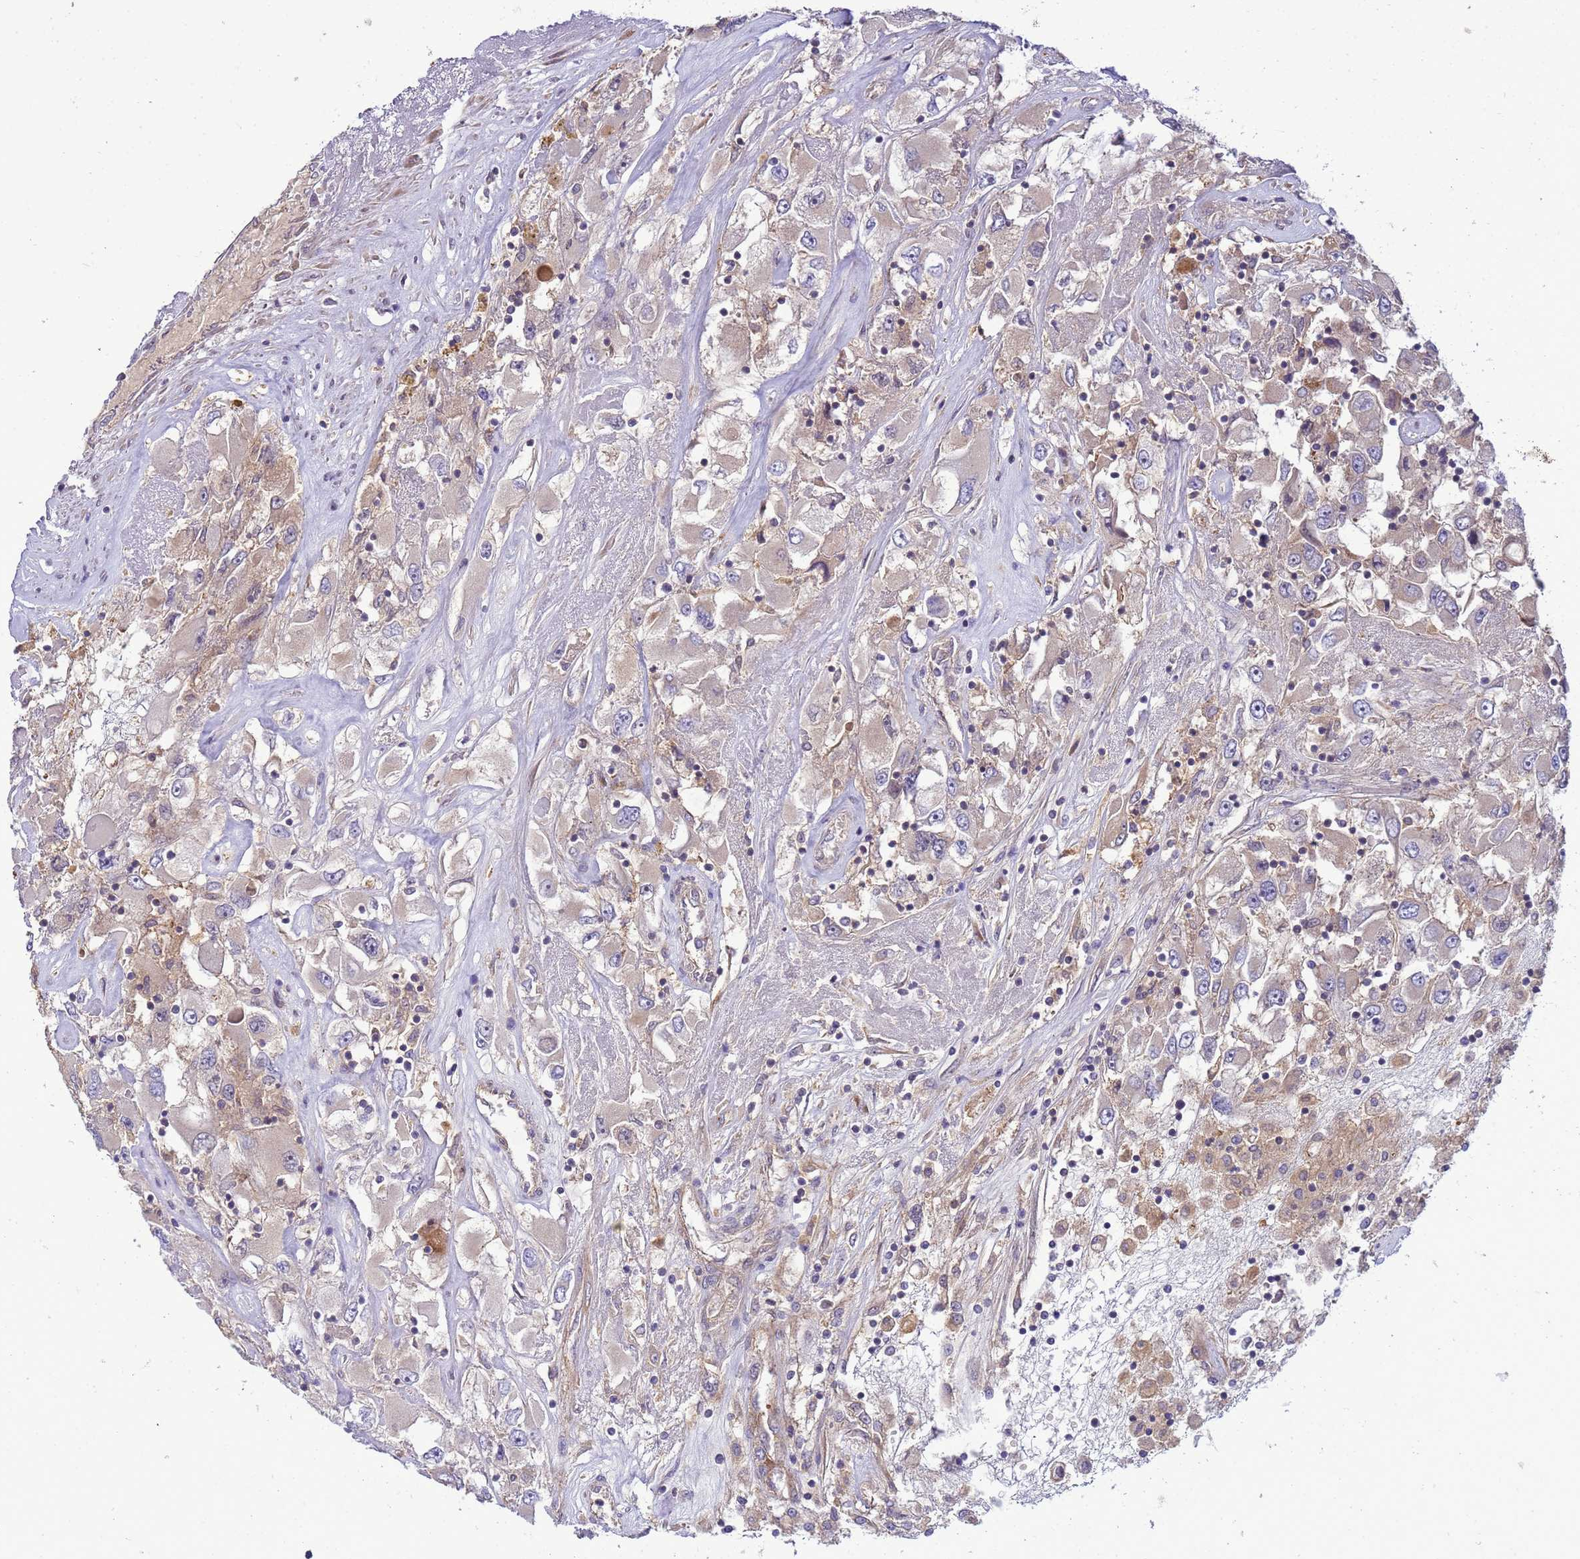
{"staining": {"intensity": "moderate", "quantity": "<25%", "location": "cytoplasmic/membranous"}, "tissue": "renal cancer", "cell_type": "Tumor cells", "image_type": "cancer", "snomed": [{"axis": "morphology", "description": "Adenocarcinoma, NOS"}, {"axis": "topography", "description": "Kidney"}], "caption": "DAB immunohistochemical staining of renal cancer (adenocarcinoma) exhibits moderate cytoplasmic/membranous protein staining in about <25% of tumor cells. The staining was performed using DAB to visualize the protein expression in brown, while the nuclei were stained in blue with hematoxylin (Magnification: 20x).", "gene": "SMCO3", "patient": {"sex": "female", "age": 52}}